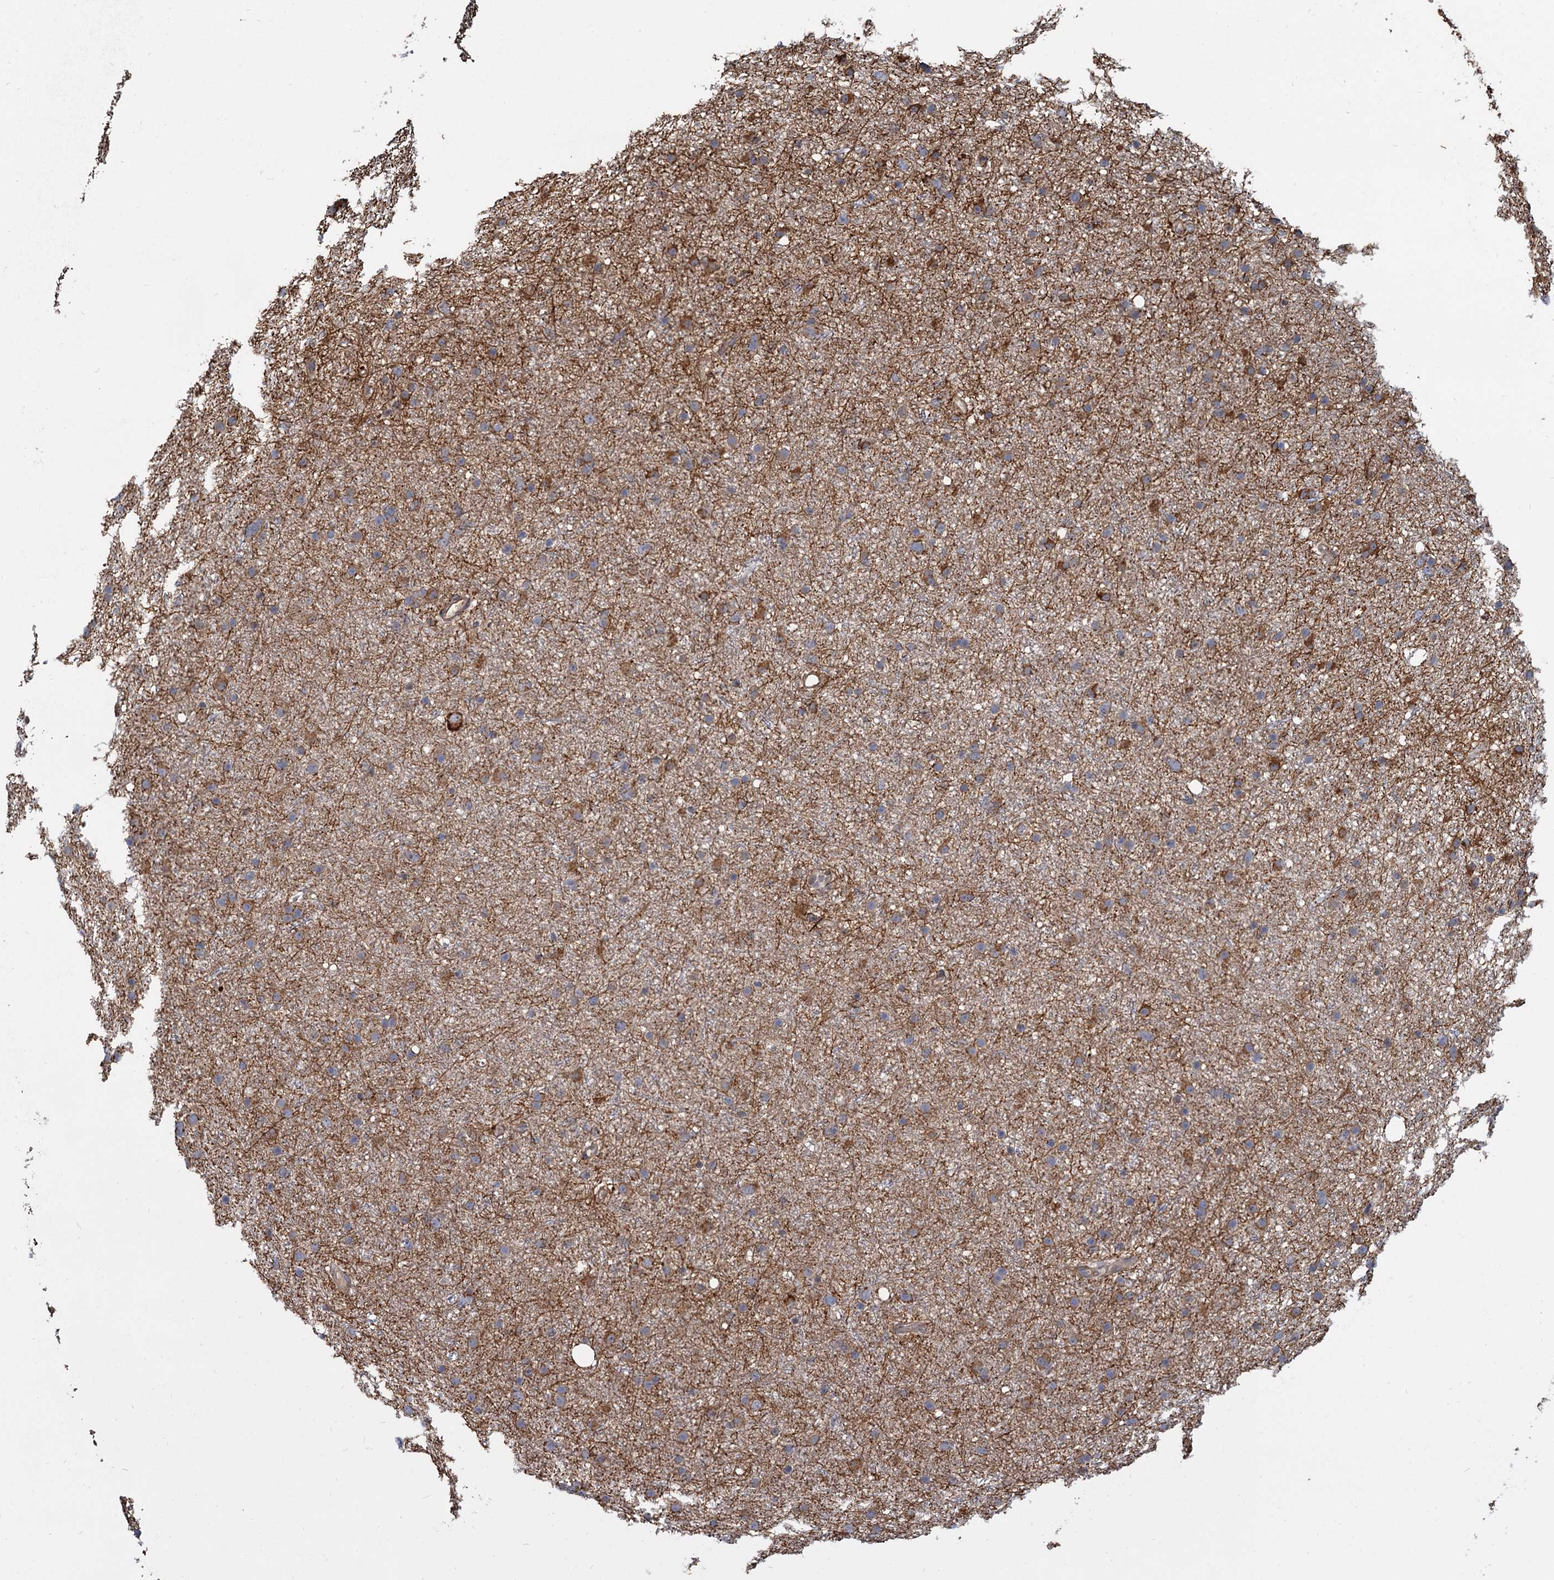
{"staining": {"intensity": "moderate", "quantity": "<25%", "location": "cytoplasmic/membranous"}, "tissue": "glioma", "cell_type": "Tumor cells", "image_type": "cancer", "snomed": [{"axis": "morphology", "description": "Glioma, malignant, Low grade"}, {"axis": "topography", "description": "Cerebral cortex"}], "caption": "High-power microscopy captured an IHC micrograph of malignant glioma (low-grade), revealing moderate cytoplasmic/membranous expression in approximately <25% of tumor cells. The staining is performed using DAB brown chromogen to label protein expression. The nuclei are counter-stained blue using hematoxylin.", "gene": "LRRC51", "patient": {"sex": "female", "age": 39}}